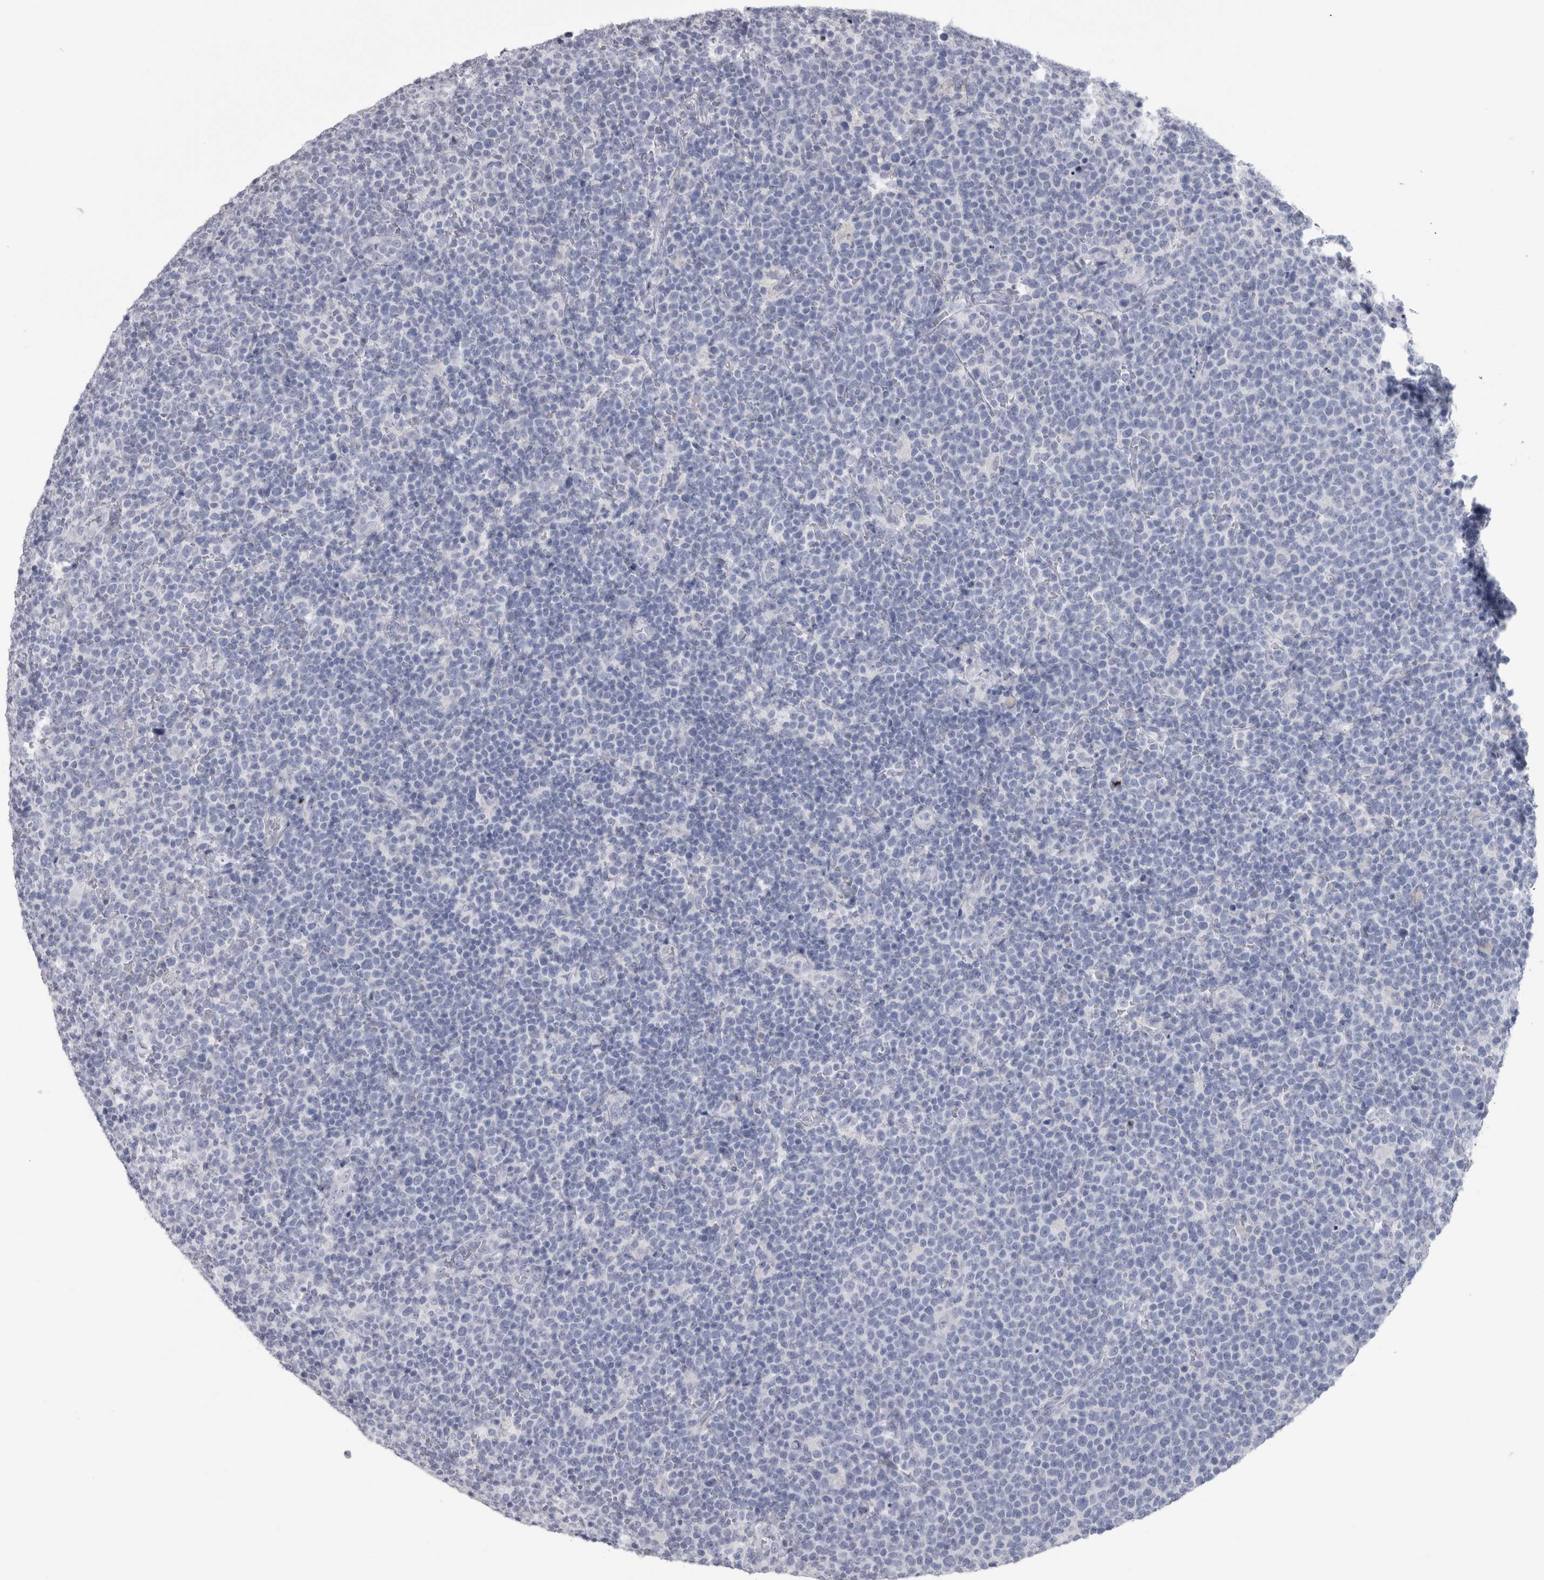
{"staining": {"intensity": "negative", "quantity": "none", "location": "none"}, "tissue": "lymphoma", "cell_type": "Tumor cells", "image_type": "cancer", "snomed": [{"axis": "morphology", "description": "Malignant lymphoma, non-Hodgkin's type, High grade"}, {"axis": "topography", "description": "Lymph node"}], "caption": "Immunohistochemistry (IHC) photomicrograph of neoplastic tissue: human lymphoma stained with DAB (3,3'-diaminobenzidine) shows no significant protein positivity in tumor cells.", "gene": "PTH", "patient": {"sex": "male", "age": 61}}